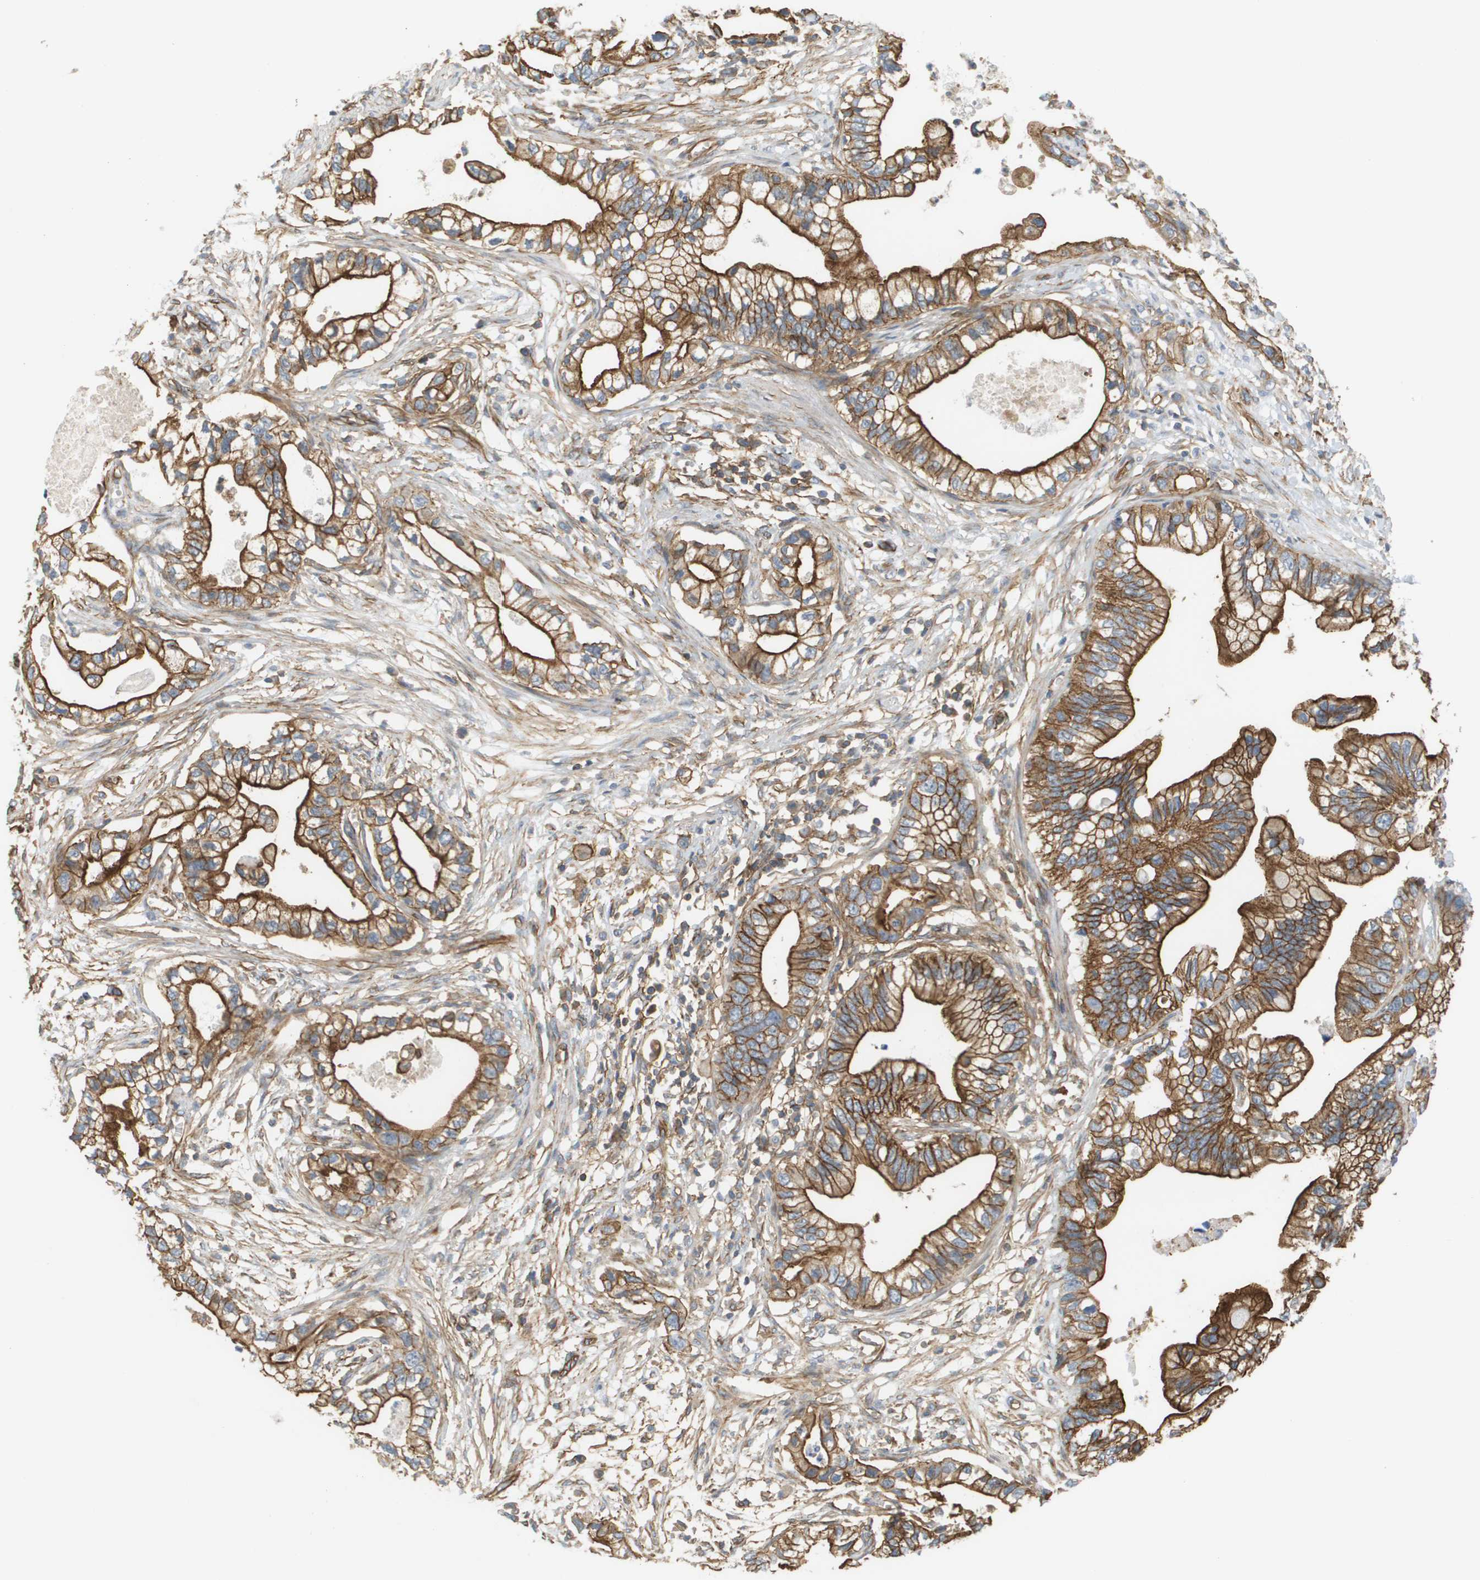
{"staining": {"intensity": "strong", "quantity": ">75%", "location": "cytoplasmic/membranous"}, "tissue": "pancreatic cancer", "cell_type": "Tumor cells", "image_type": "cancer", "snomed": [{"axis": "morphology", "description": "Adenocarcinoma, NOS"}, {"axis": "topography", "description": "Pancreas"}], "caption": "Human adenocarcinoma (pancreatic) stained with a brown dye displays strong cytoplasmic/membranous positive staining in about >75% of tumor cells.", "gene": "SGMS2", "patient": {"sex": "male", "age": 56}}